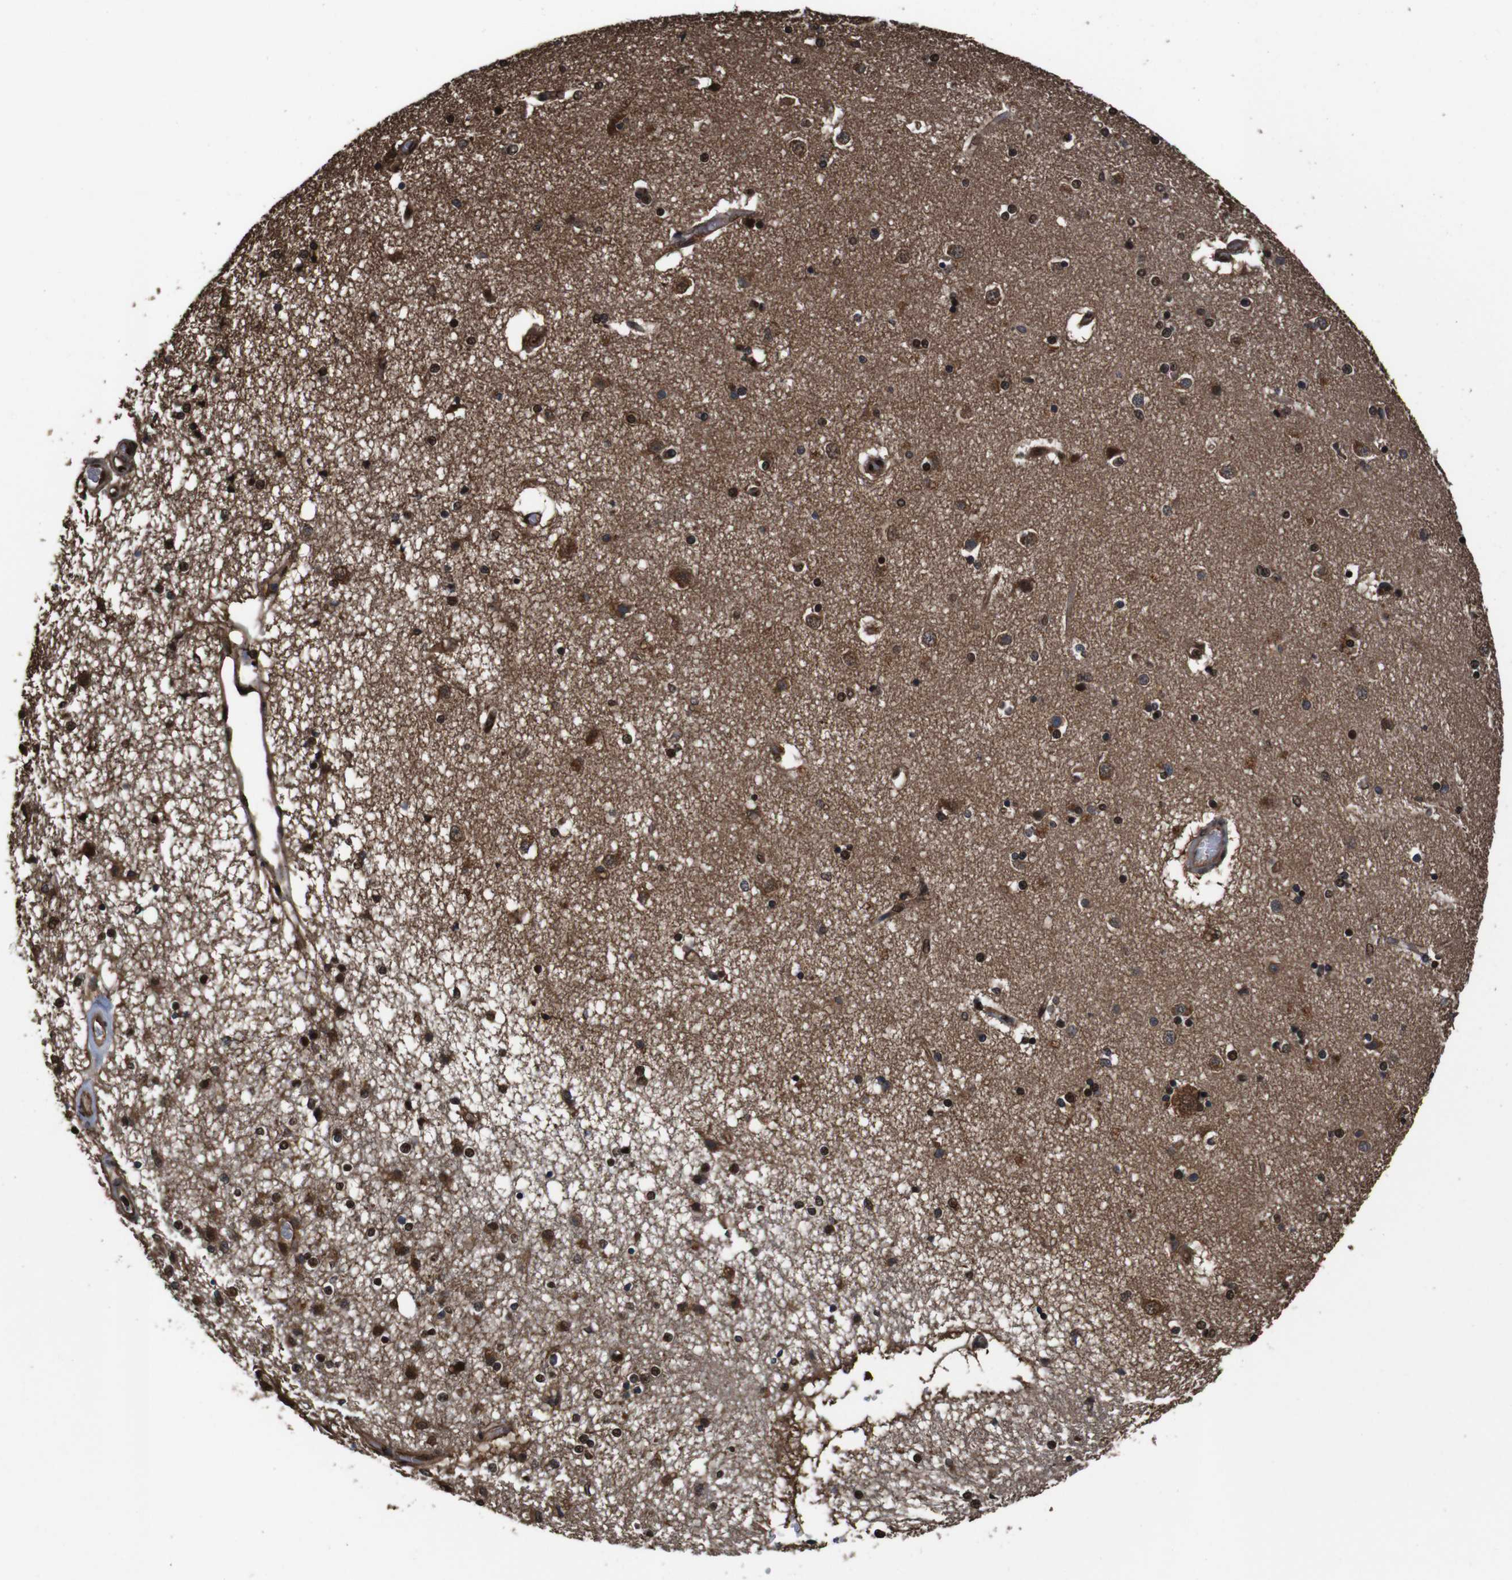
{"staining": {"intensity": "moderate", "quantity": "25%-75%", "location": "nuclear"}, "tissue": "caudate", "cell_type": "Glial cells", "image_type": "normal", "snomed": [{"axis": "morphology", "description": "Normal tissue, NOS"}, {"axis": "topography", "description": "Lateral ventricle wall"}], "caption": "The photomicrograph reveals a brown stain indicating the presence of a protein in the nuclear of glial cells in caudate.", "gene": "VCP", "patient": {"sex": "female", "age": 54}}